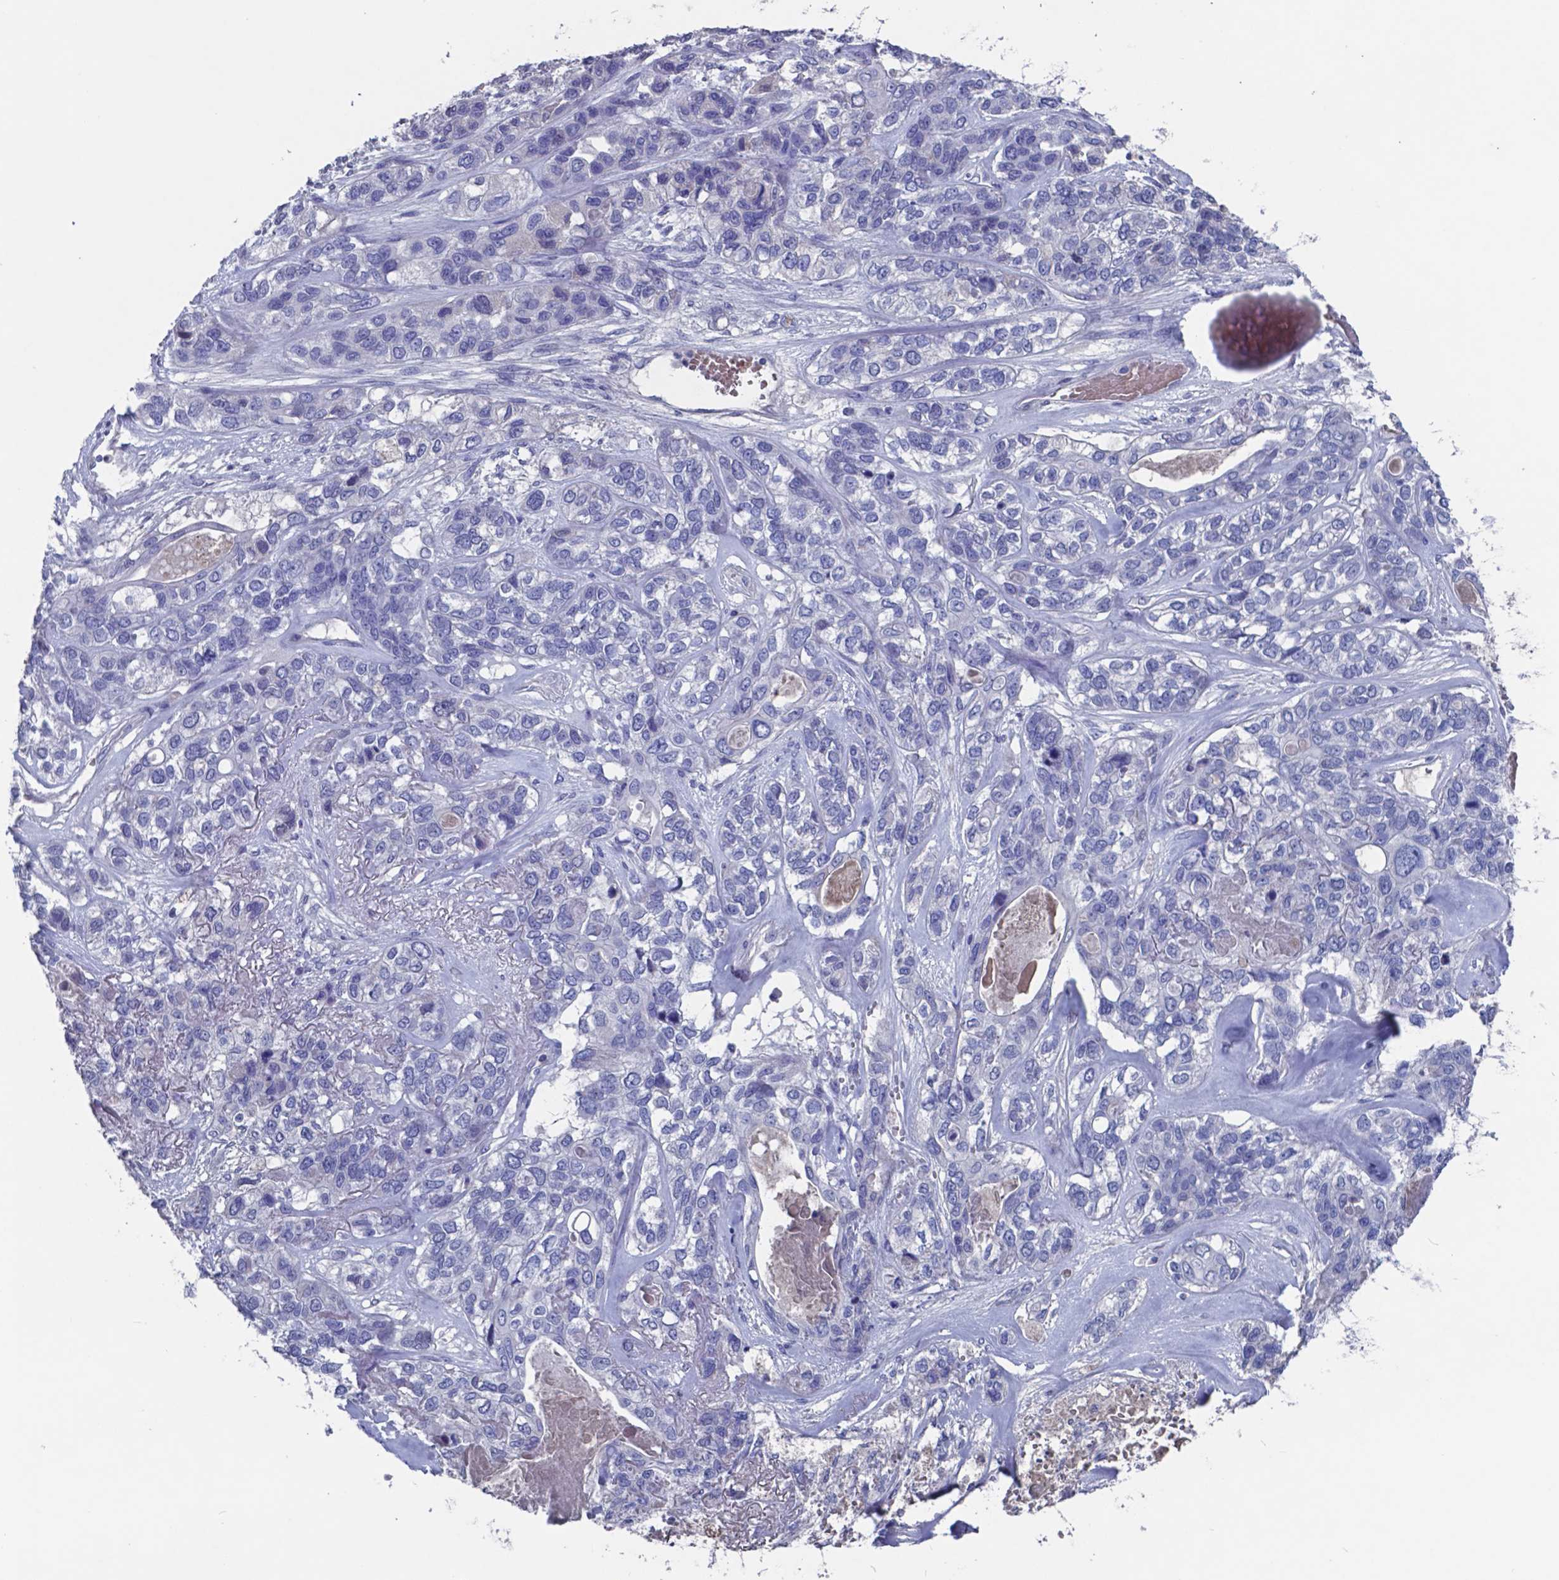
{"staining": {"intensity": "negative", "quantity": "none", "location": "none"}, "tissue": "lung cancer", "cell_type": "Tumor cells", "image_type": "cancer", "snomed": [{"axis": "morphology", "description": "Squamous cell carcinoma, NOS"}, {"axis": "topography", "description": "Lung"}], "caption": "Tumor cells show no significant protein expression in lung squamous cell carcinoma.", "gene": "TTR", "patient": {"sex": "female", "age": 70}}